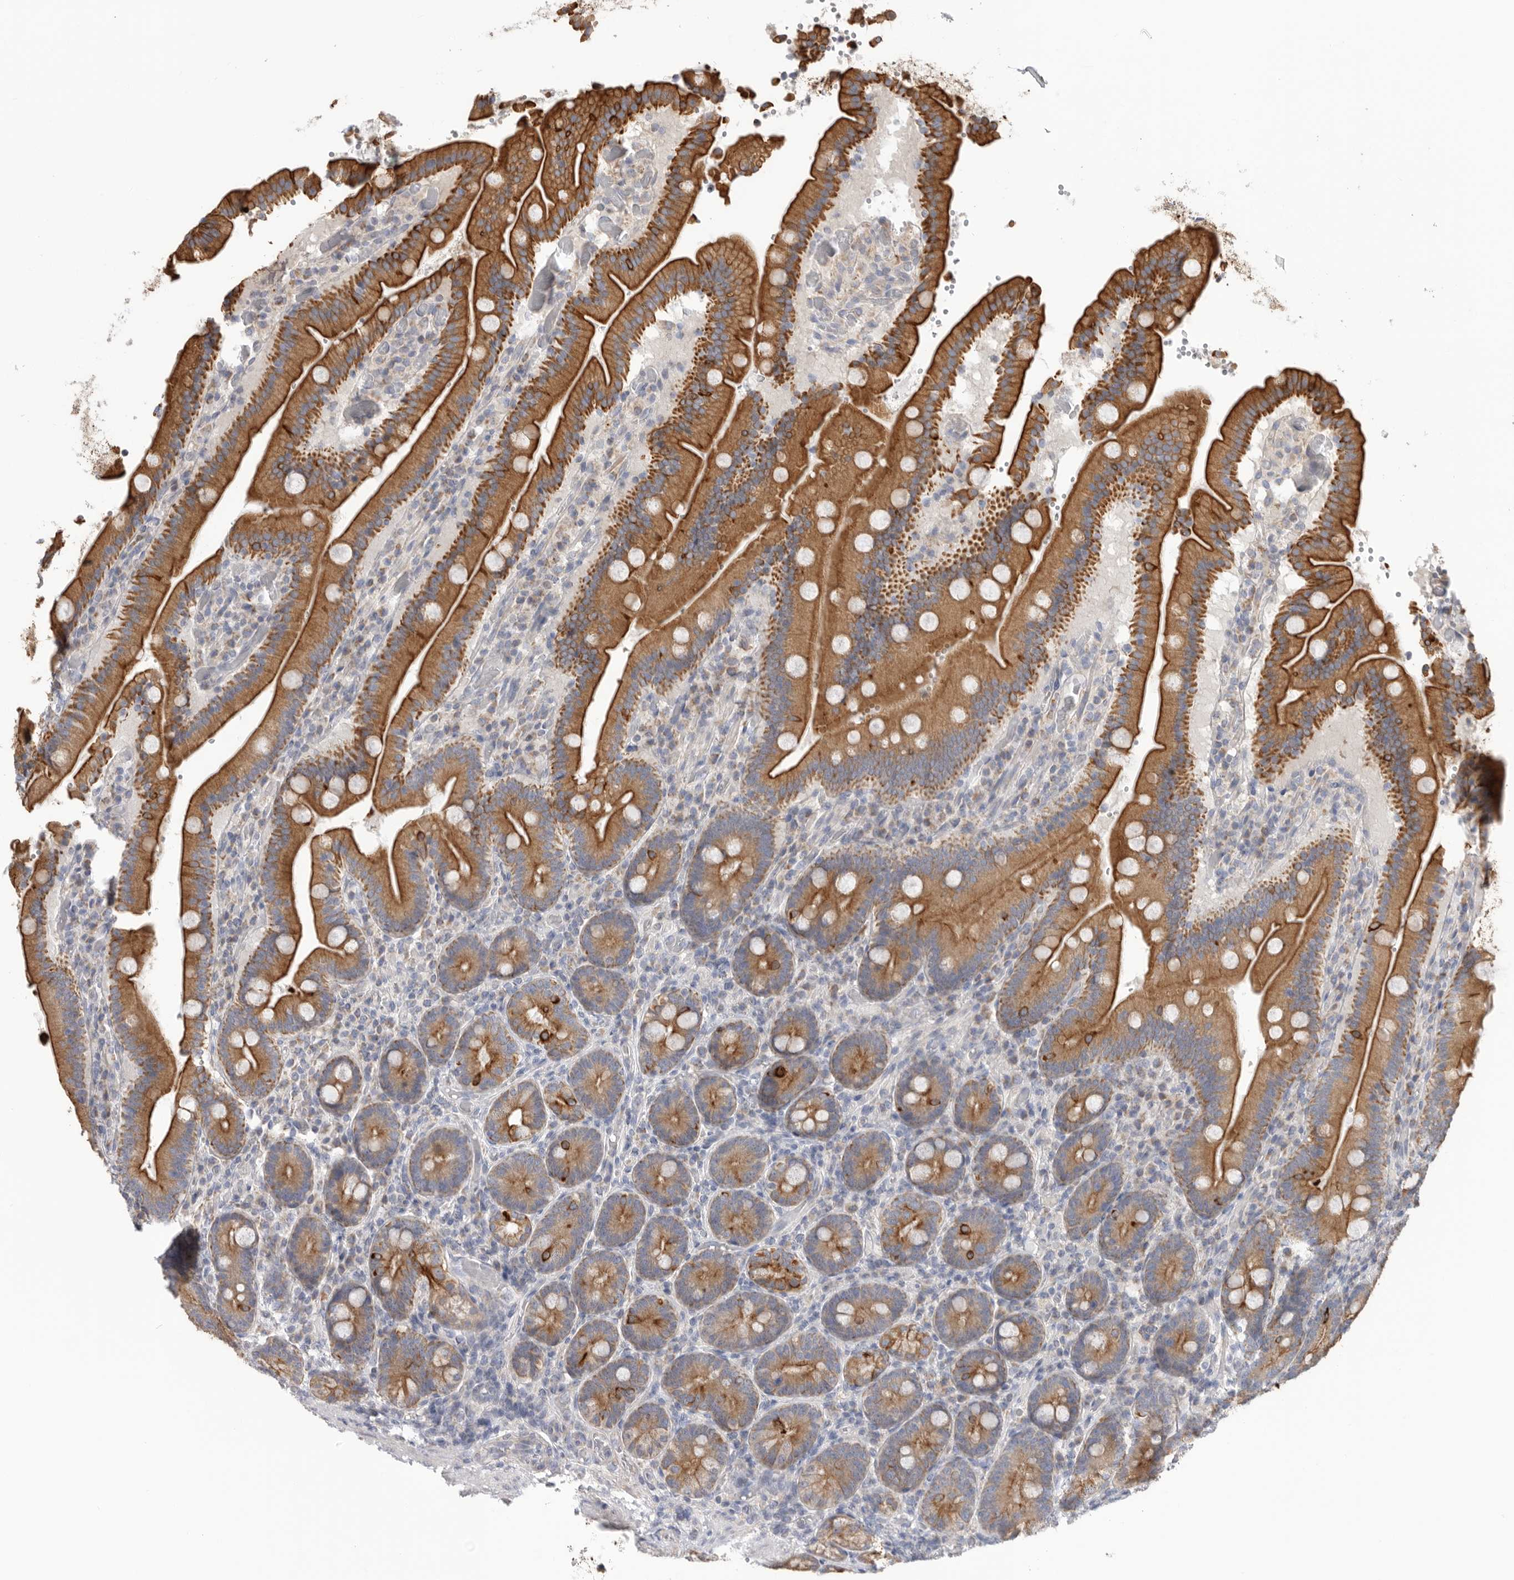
{"staining": {"intensity": "strong", "quantity": ">75%", "location": "cytoplasmic/membranous"}, "tissue": "duodenum", "cell_type": "Glandular cells", "image_type": "normal", "snomed": [{"axis": "morphology", "description": "Normal tissue, NOS"}, {"axis": "topography", "description": "Duodenum"}], "caption": "This histopathology image exhibits immunohistochemistry (IHC) staining of unremarkable duodenum, with high strong cytoplasmic/membranous staining in approximately >75% of glandular cells.", "gene": "MTFR1L", "patient": {"sex": "female", "age": 62}}